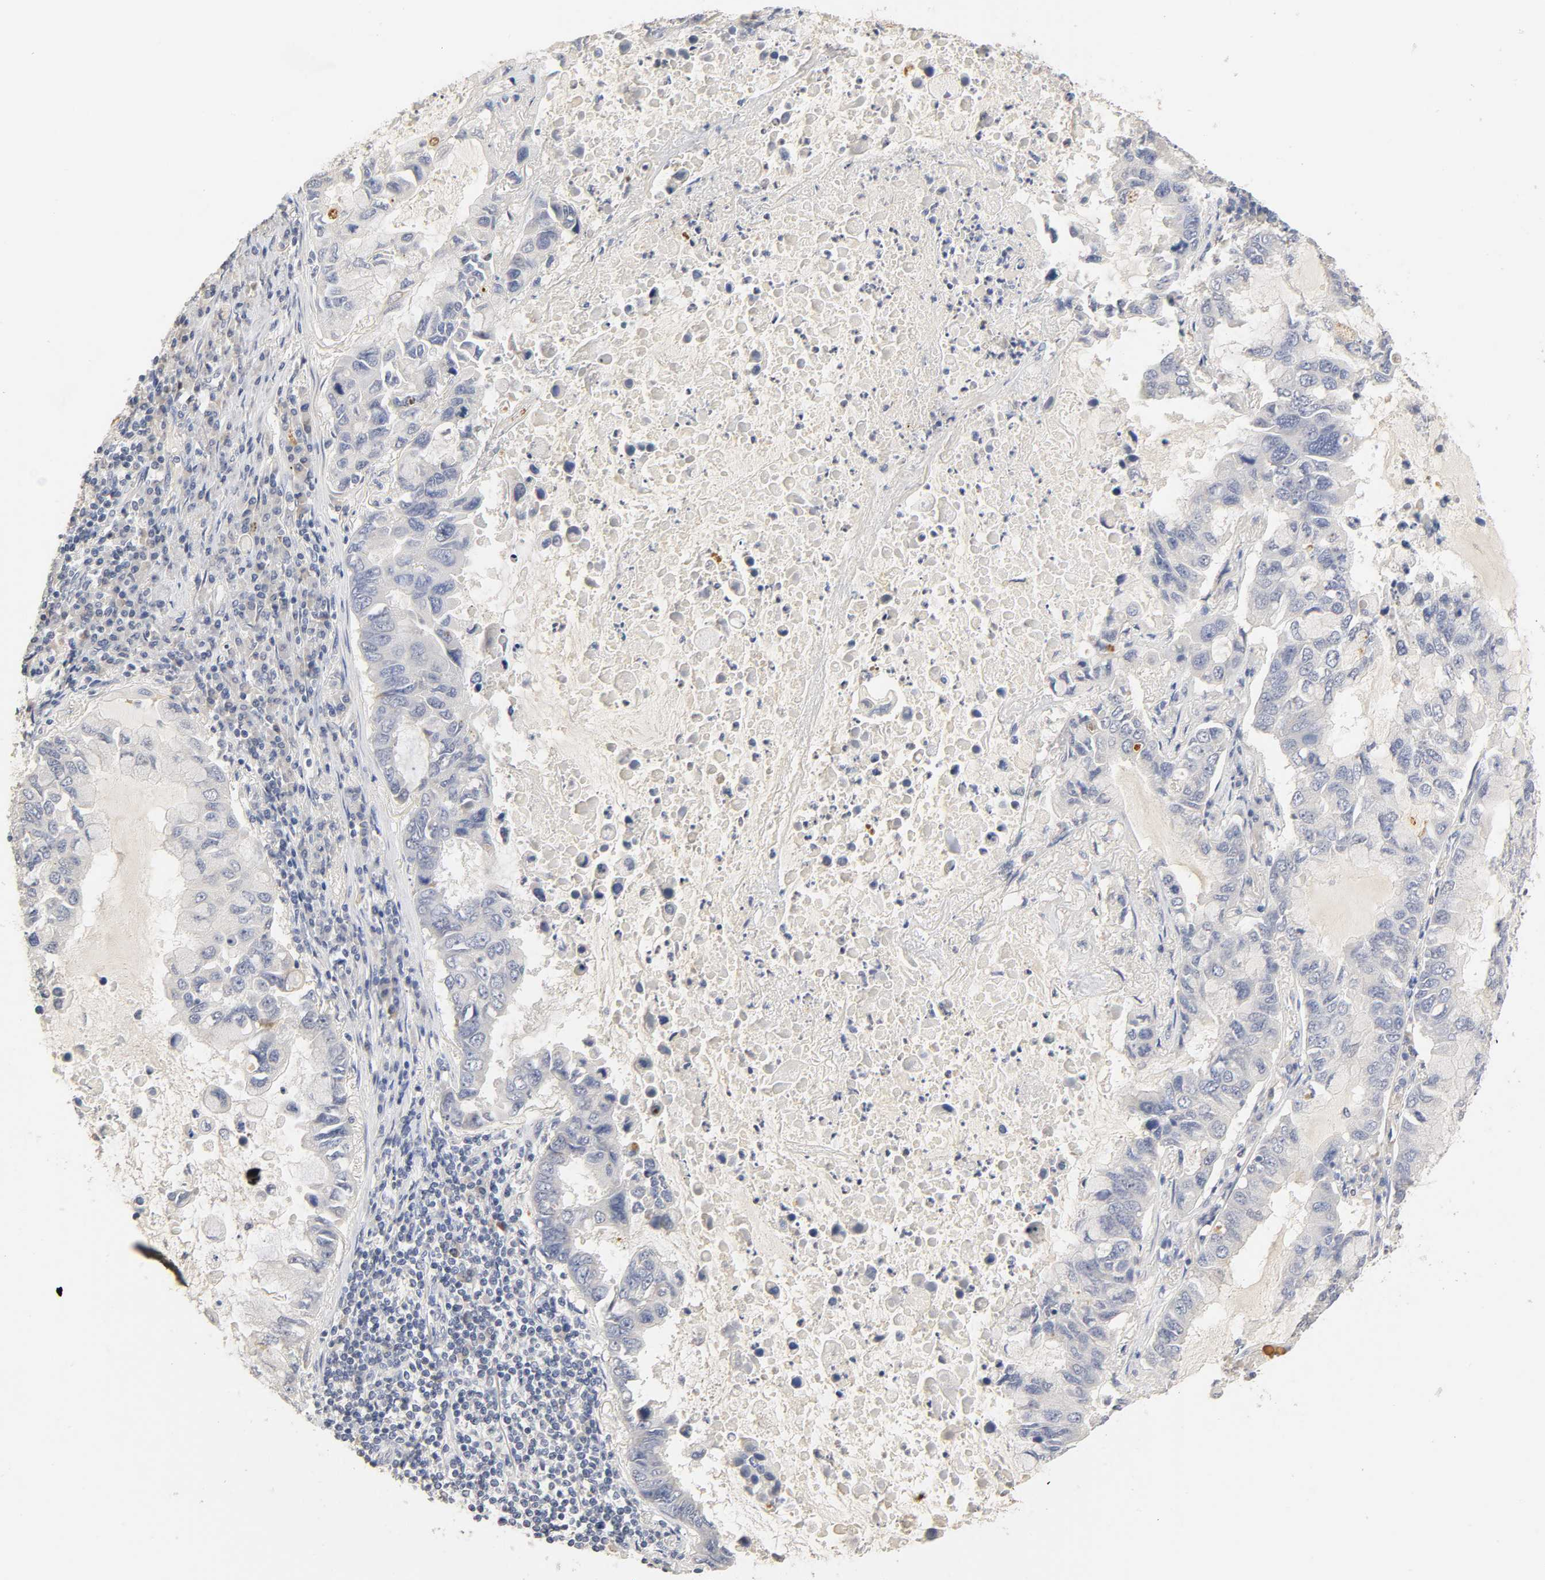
{"staining": {"intensity": "negative", "quantity": "none", "location": "none"}, "tissue": "lung cancer", "cell_type": "Tumor cells", "image_type": "cancer", "snomed": [{"axis": "morphology", "description": "Adenocarcinoma, NOS"}, {"axis": "topography", "description": "Lung"}], "caption": "Human lung cancer (adenocarcinoma) stained for a protein using immunohistochemistry displays no positivity in tumor cells.", "gene": "OVOL1", "patient": {"sex": "male", "age": 64}}